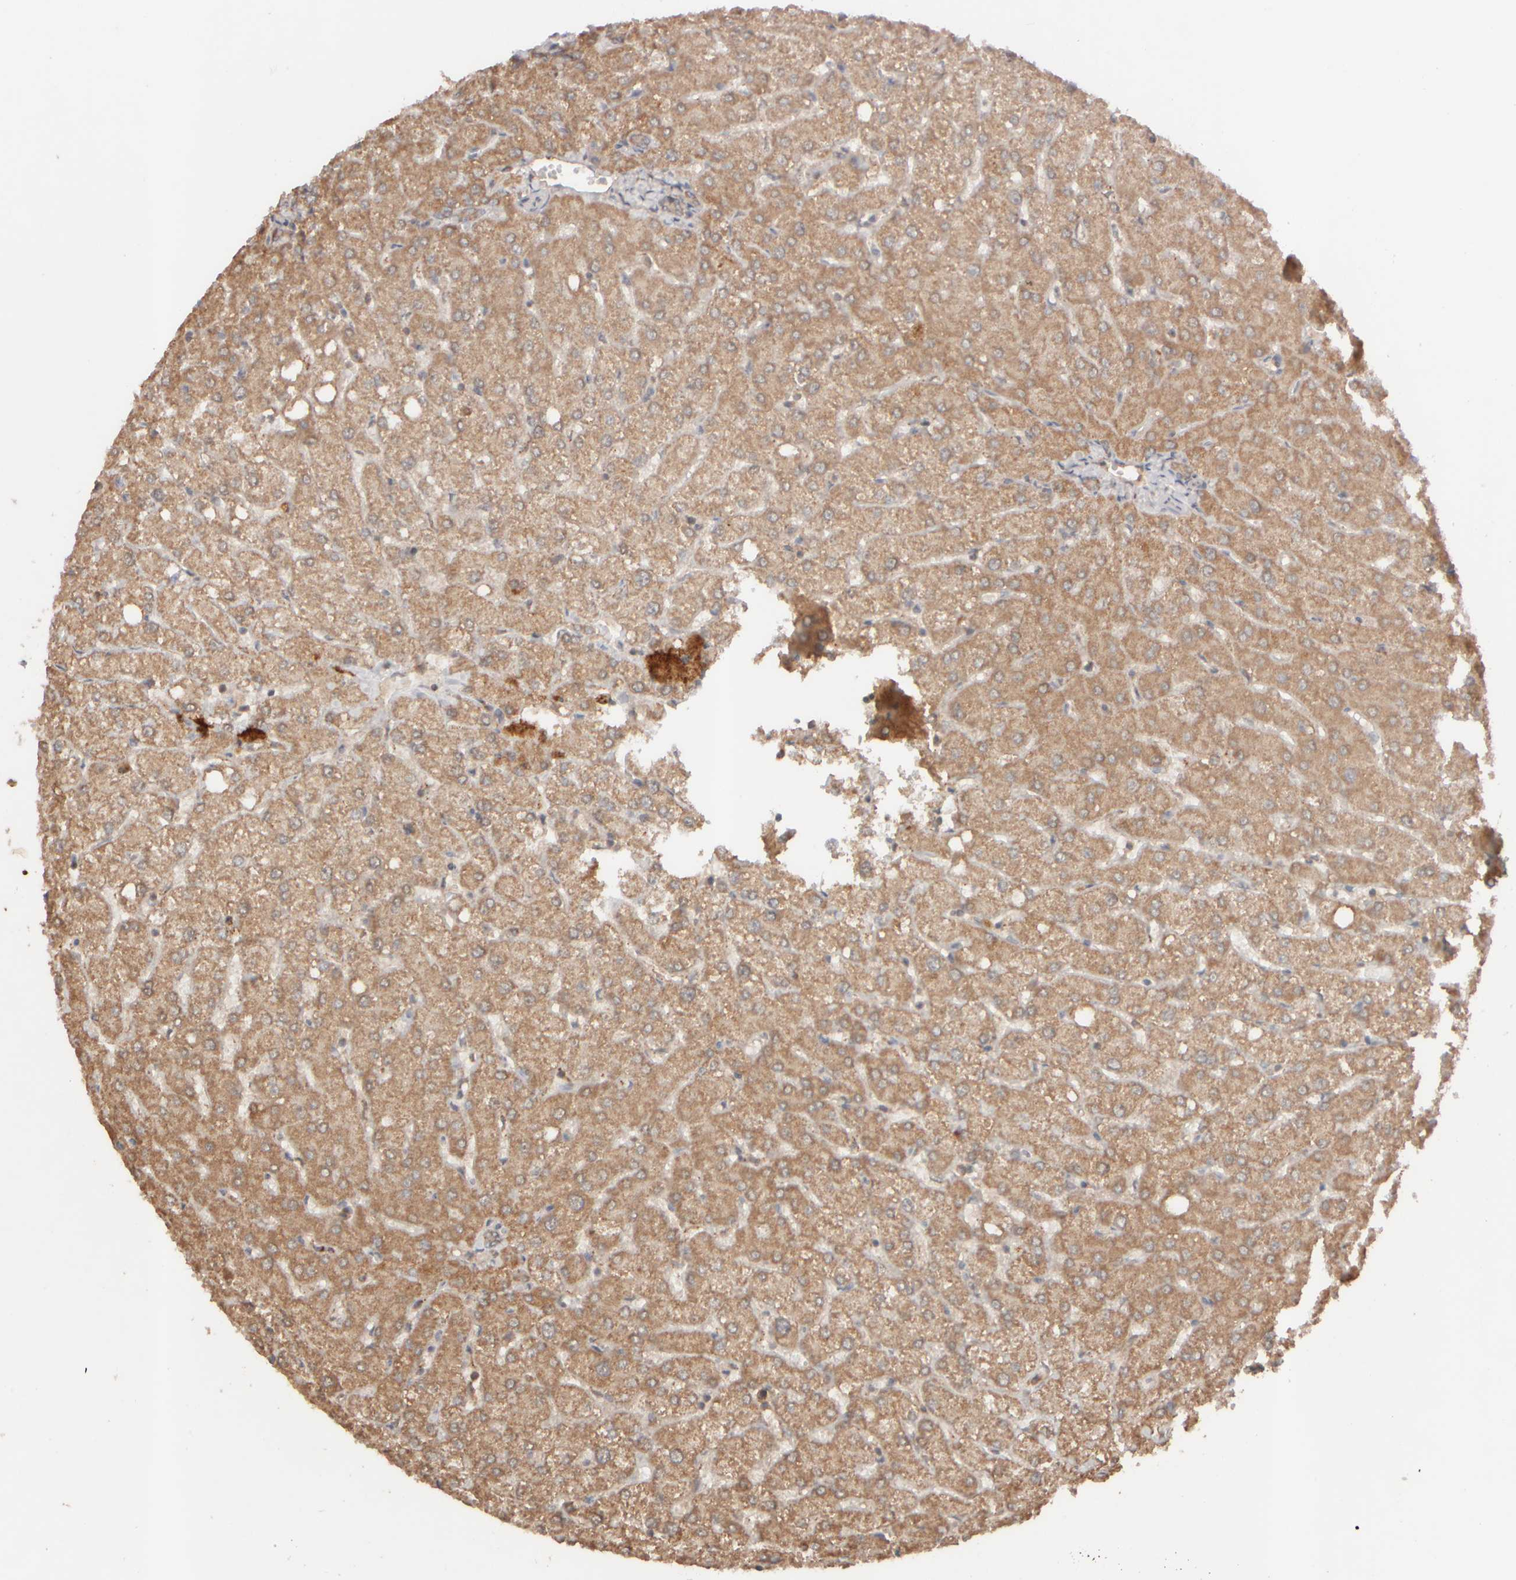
{"staining": {"intensity": "weak", "quantity": ">75%", "location": "cytoplasmic/membranous"}, "tissue": "liver", "cell_type": "Cholangiocytes", "image_type": "normal", "snomed": [{"axis": "morphology", "description": "Normal tissue, NOS"}, {"axis": "topography", "description": "Liver"}], "caption": "Brown immunohistochemical staining in unremarkable human liver demonstrates weak cytoplasmic/membranous staining in approximately >75% of cholangiocytes. (DAB (3,3'-diaminobenzidine) = brown stain, brightfield microscopy at high magnification).", "gene": "EIF2B3", "patient": {"sex": "female", "age": 54}}